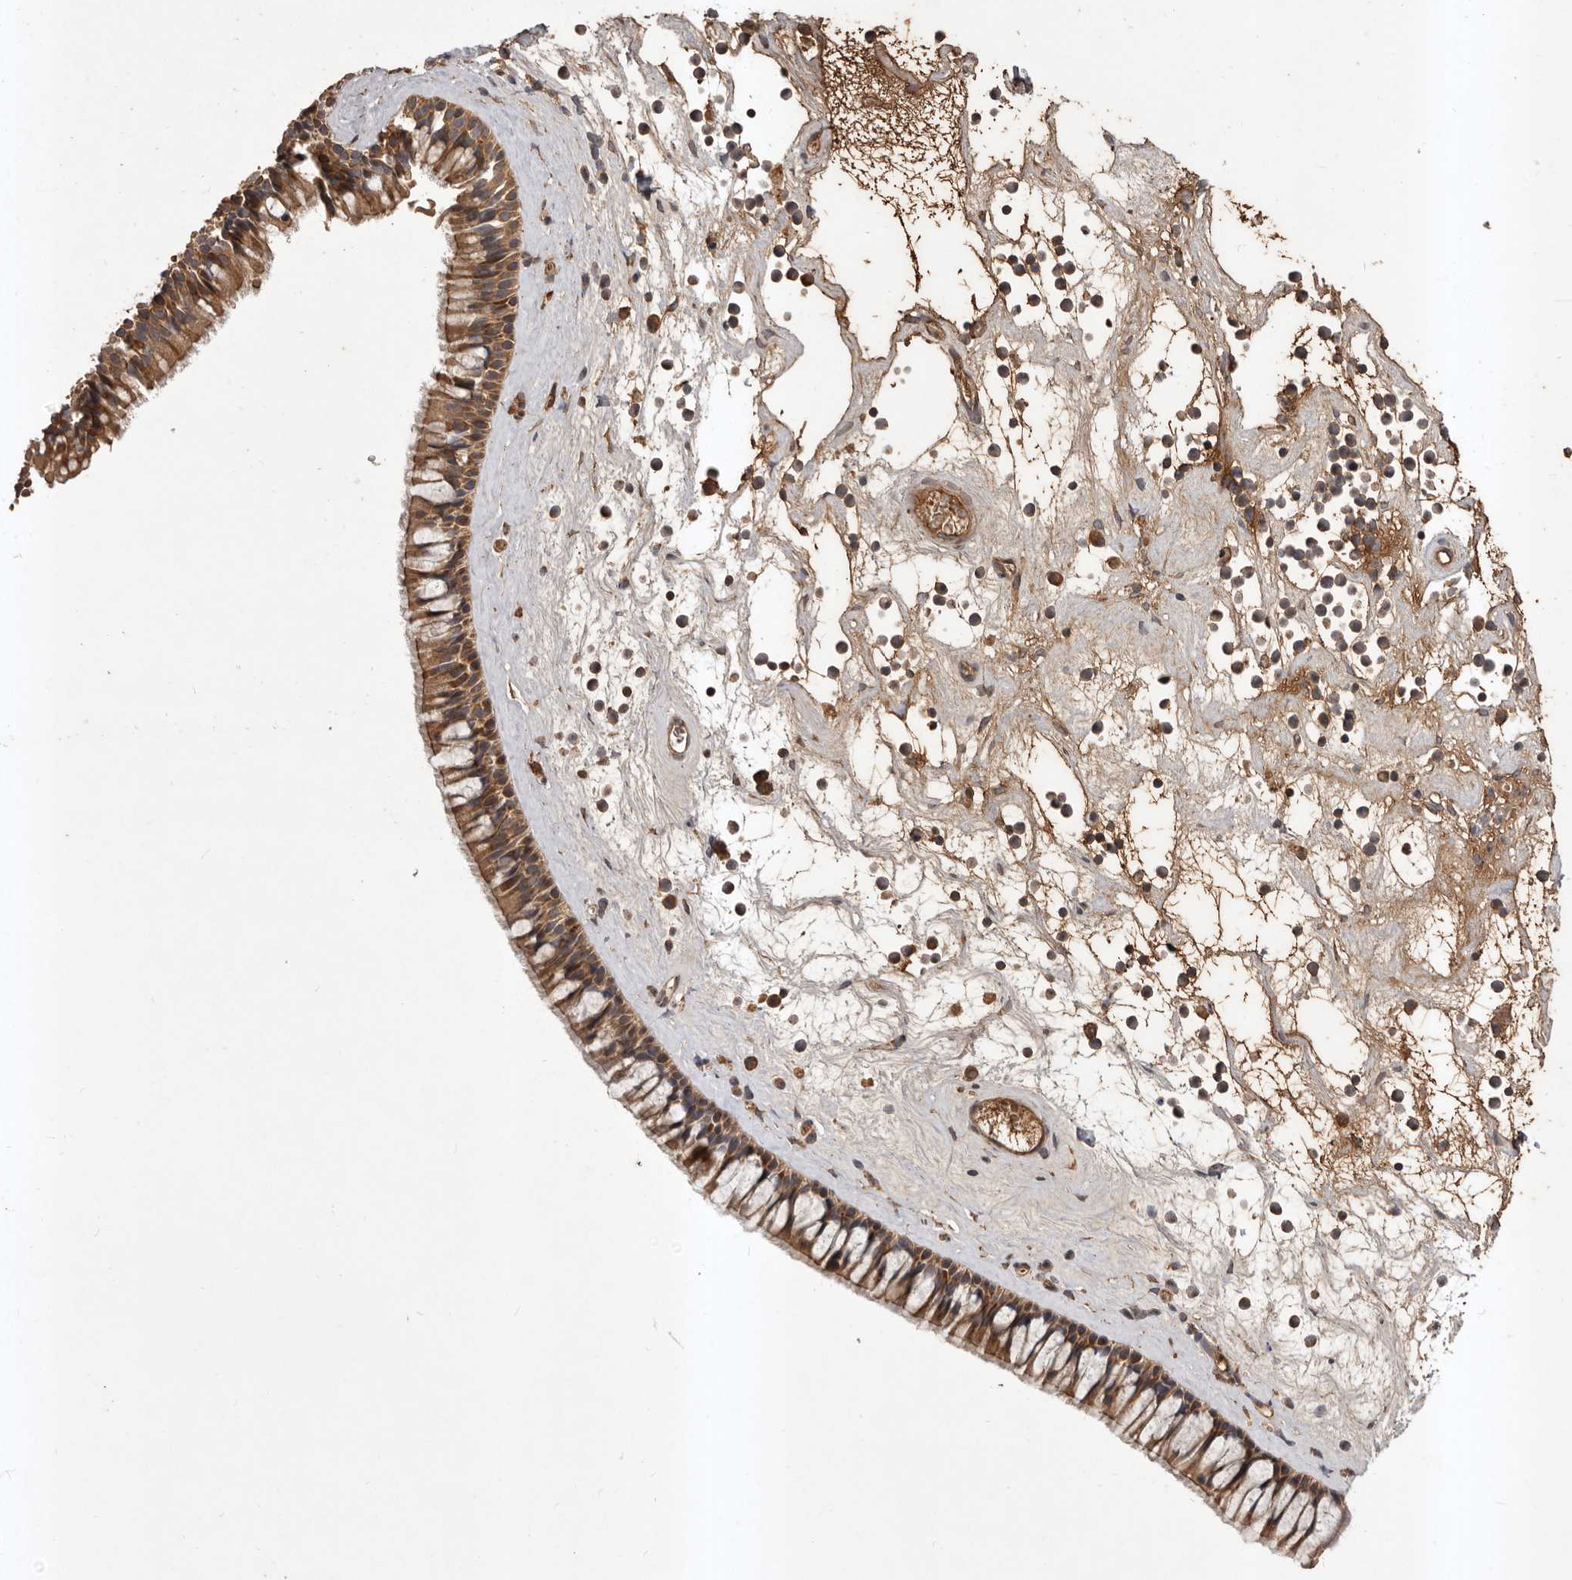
{"staining": {"intensity": "strong", "quantity": ">75%", "location": "cytoplasmic/membranous"}, "tissue": "nasopharynx", "cell_type": "Respiratory epithelial cells", "image_type": "normal", "snomed": [{"axis": "morphology", "description": "Normal tissue, NOS"}, {"axis": "topography", "description": "Nasopharynx"}], "caption": "Immunohistochemical staining of benign human nasopharynx exhibits high levels of strong cytoplasmic/membranous expression in approximately >75% of respiratory epithelial cells.", "gene": "SLC22A3", "patient": {"sex": "male", "age": 64}}